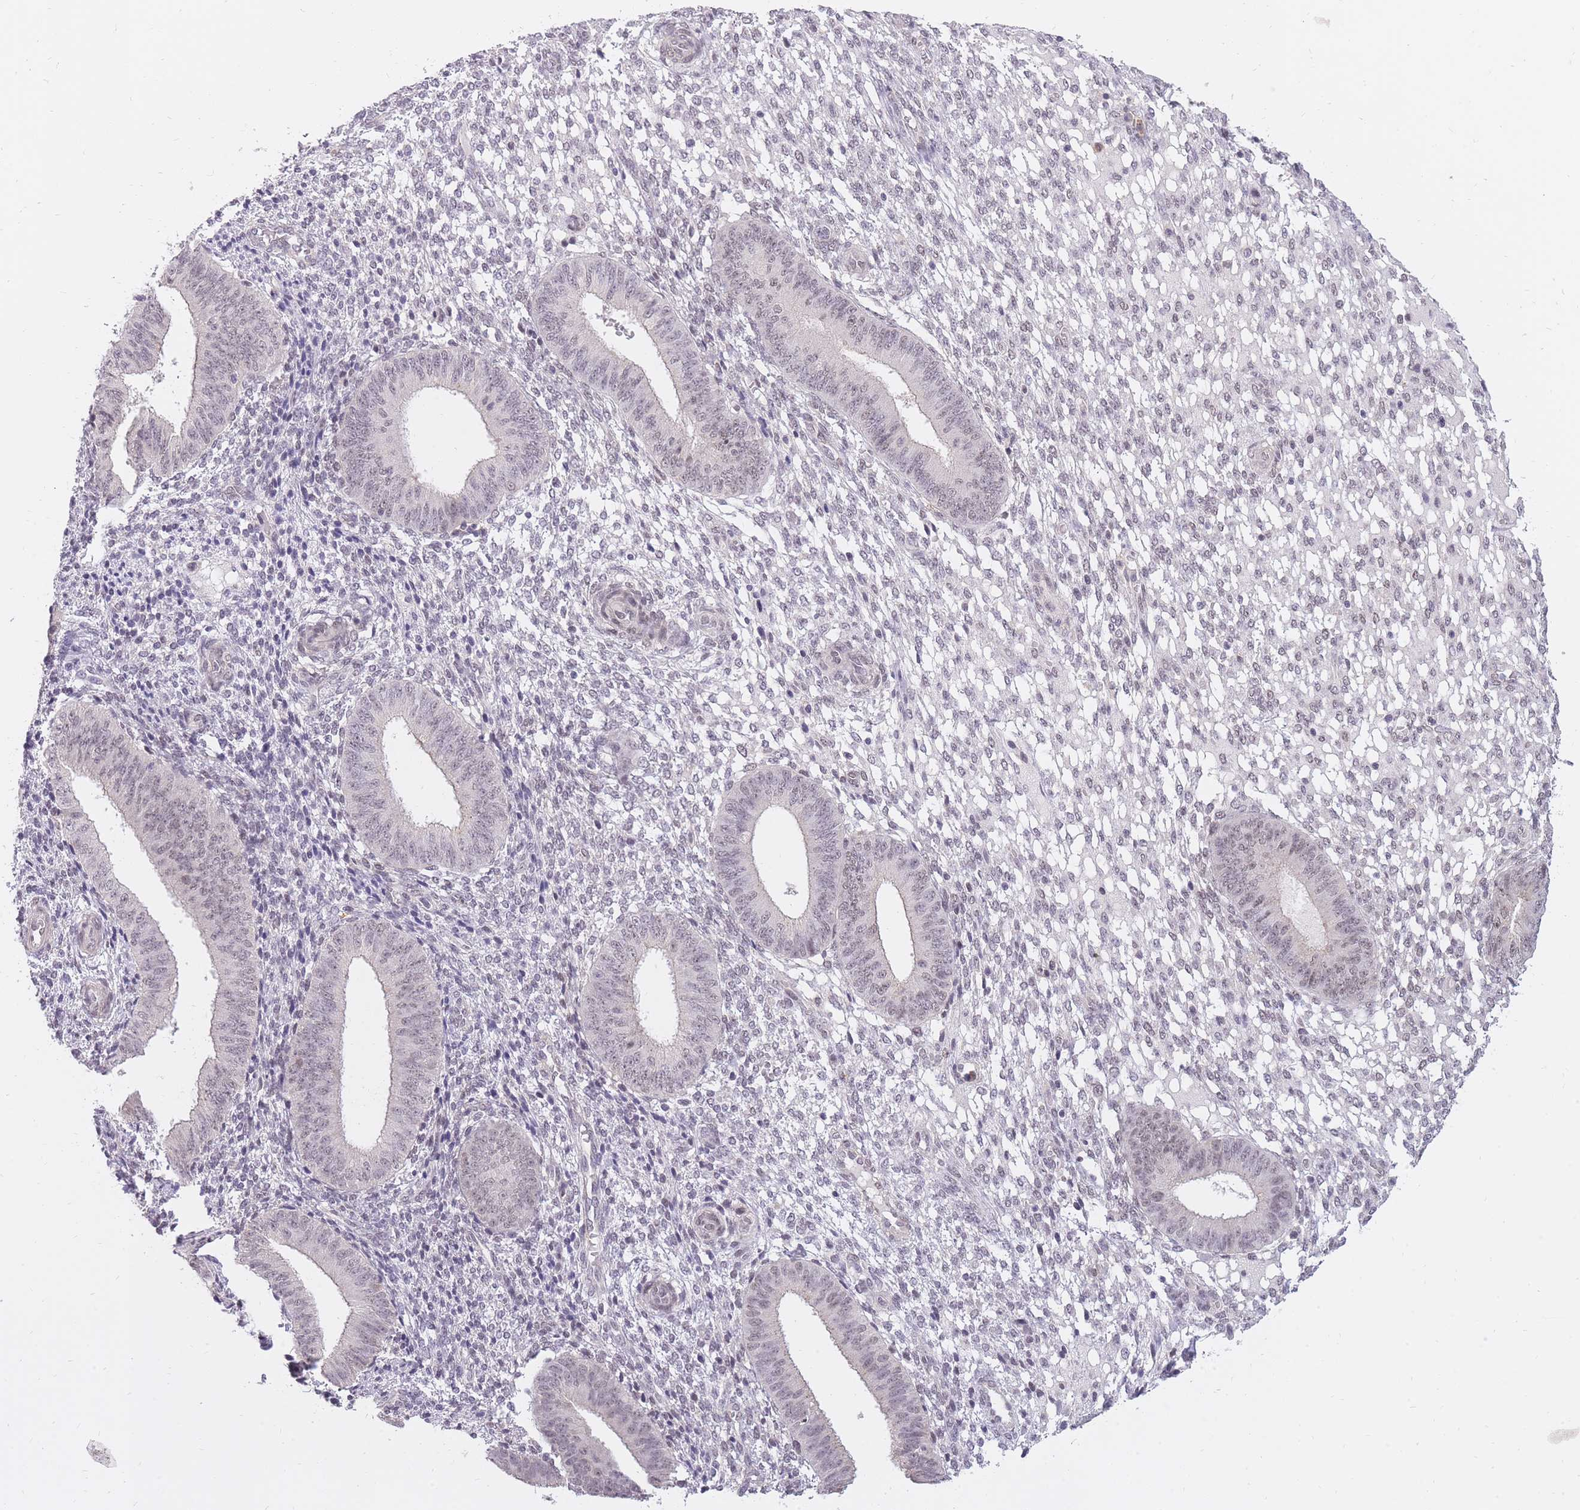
{"staining": {"intensity": "weak", "quantity": "<25%", "location": "nuclear"}, "tissue": "endometrium", "cell_type": "Cells in endometrial stroma", "image_type": "normal", "snomed": [{"axis": "morphology", "description": "Normal tissue, NOS"}, {"axis": "topography", "description": "Endometrium"}], "caption": "This is an immunohistochemistry image of unremarkable human endometrium. There is no staining in cells in endometrial stroma.", "gene": "TIGD1", "patient": {"sex": "female", "age": 49}}